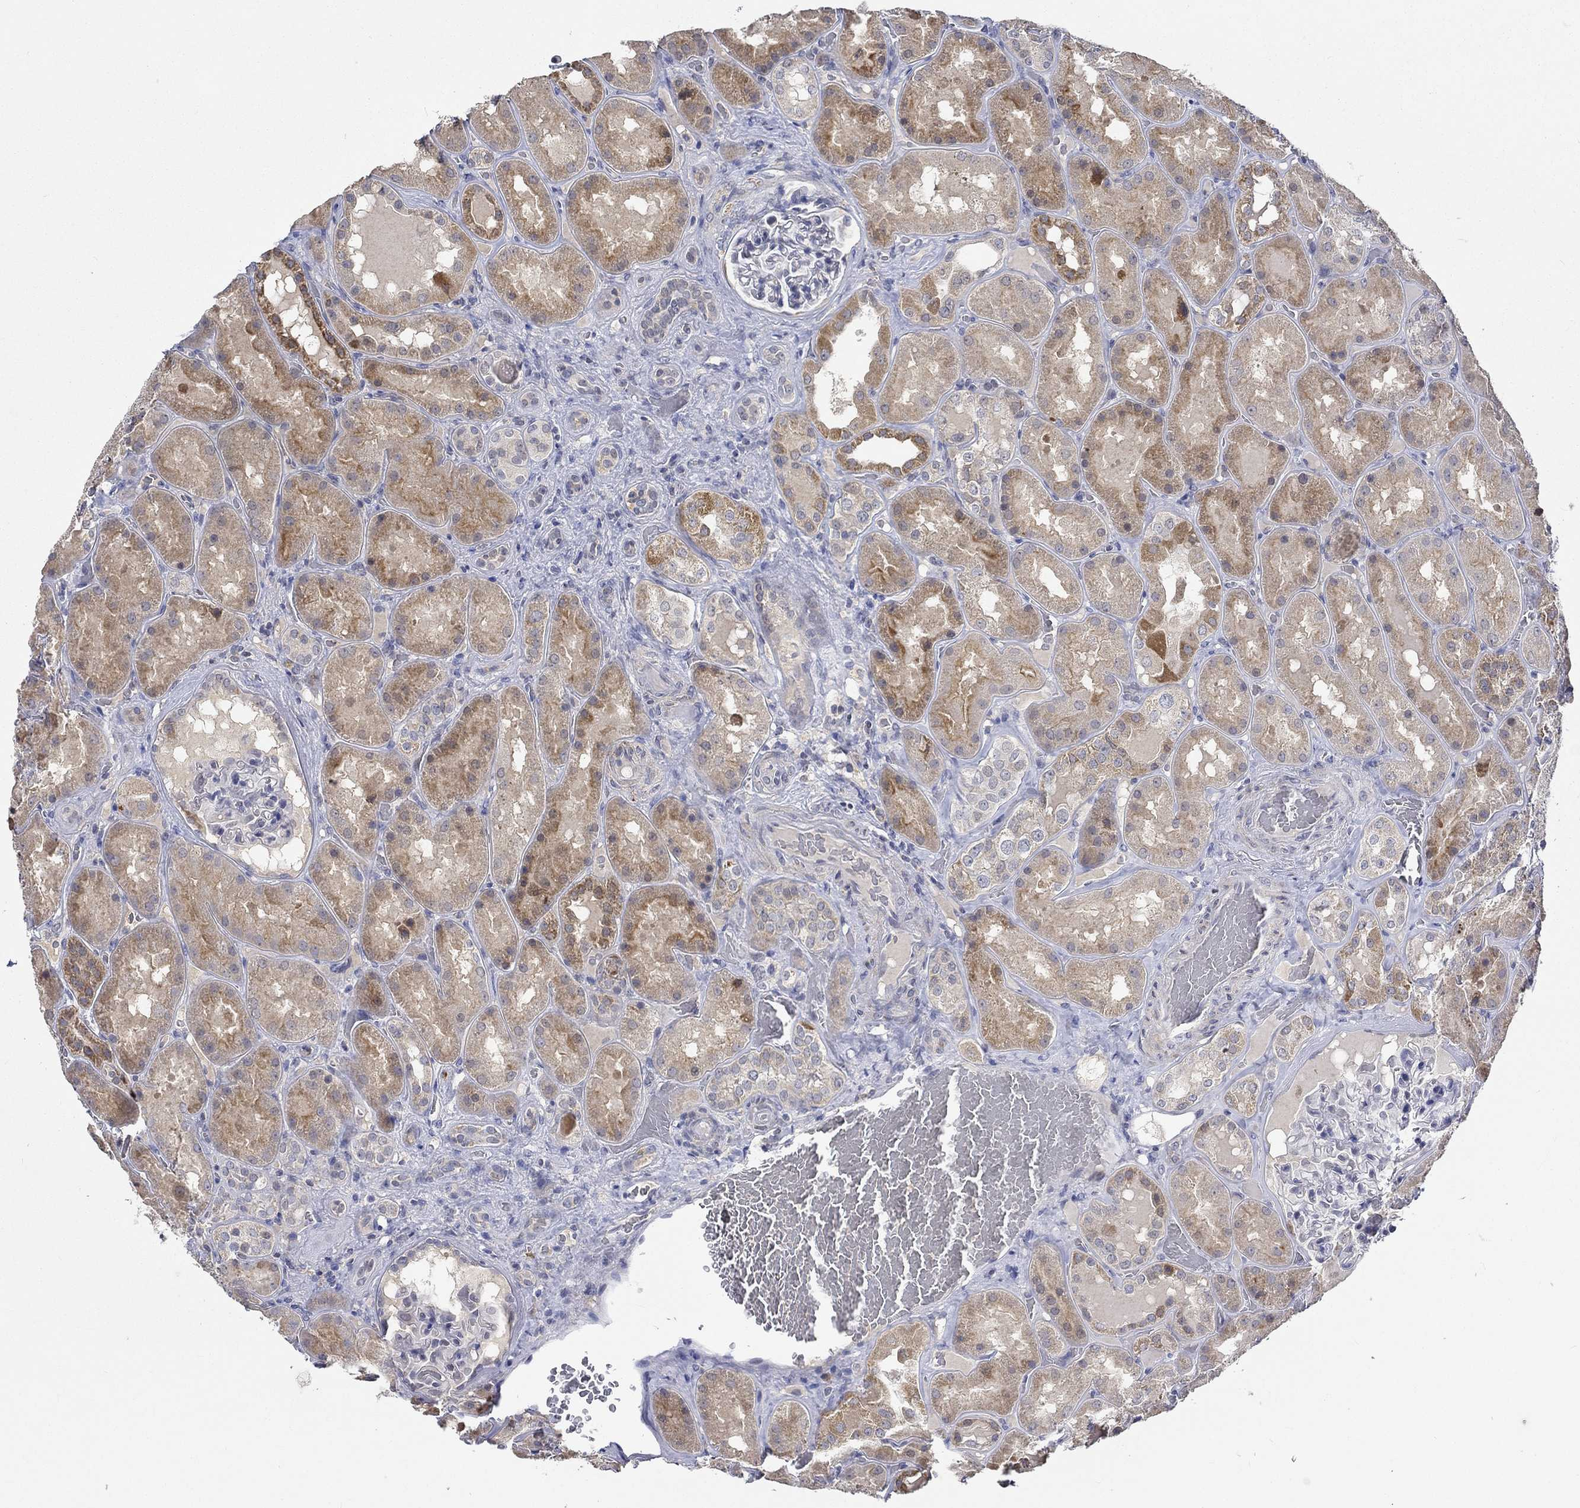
{"staining": {"intensity": "negative", "quantity": "none", "location": "none"}, "tissue": "kidney", "cell_type": "Cells in glomeruli", "image_type": "normal", "snomed": [{"axis": "morphology", "description": "Normal tissue, NOS"}, {"axis": "topography", "description": "Kidney"}], "caption": "A high-resolution image shows immunohistochemistry (IHC) staining of unremarkable kidney, which exhibits no significant positivity in cells in glomeruli. Brightfield microscopy of immunohistochemistry stained with DAB (3,3'-diaminobenzidine) (brown) and hematoxylin (blue), captured at high magnification.", "gene": "WASF1", "patient": {"sex": "male", "age": 73}}